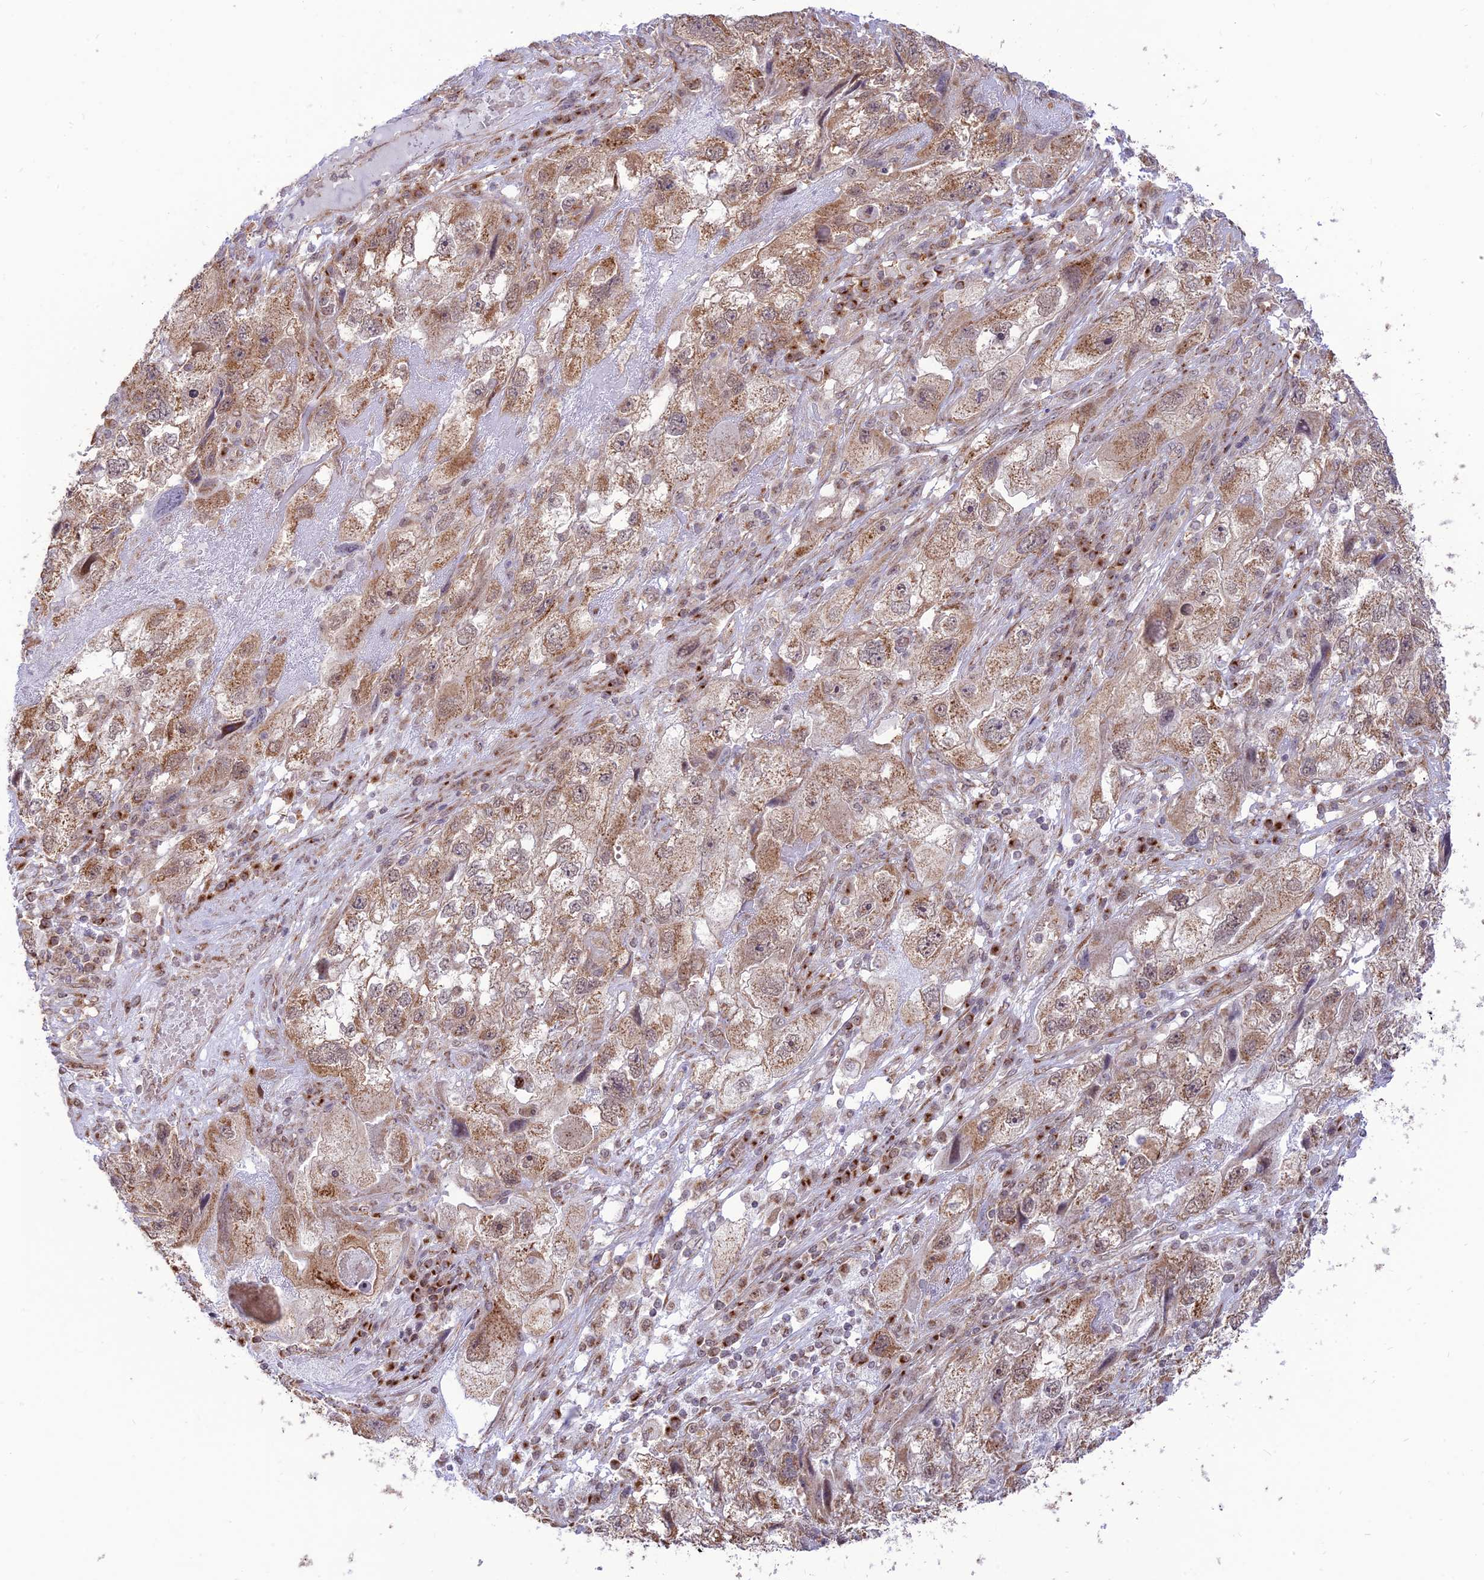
{"staining": {"intensity": "moderate", "quantity": ">75%", "location": "cytoplasmic/membranous"}, "tissue": "endometrial cancer", "cell_type": "Tumor cells", "image_type": "cancer", "snomed": [{"axis": "morphology", "description": "Adenocarcinoma, NOS"}, {"axis": "topography", "description": "Endometrium"}], "caption": "Endometrial cancer was stained to show a protein in brown. There is medium levels of moderate cytoplasmic/membranous positivity in approximately >75% of tumor cells.", "gene": "GOLGA3", "patient": {"sex": "female", "age": 49}}